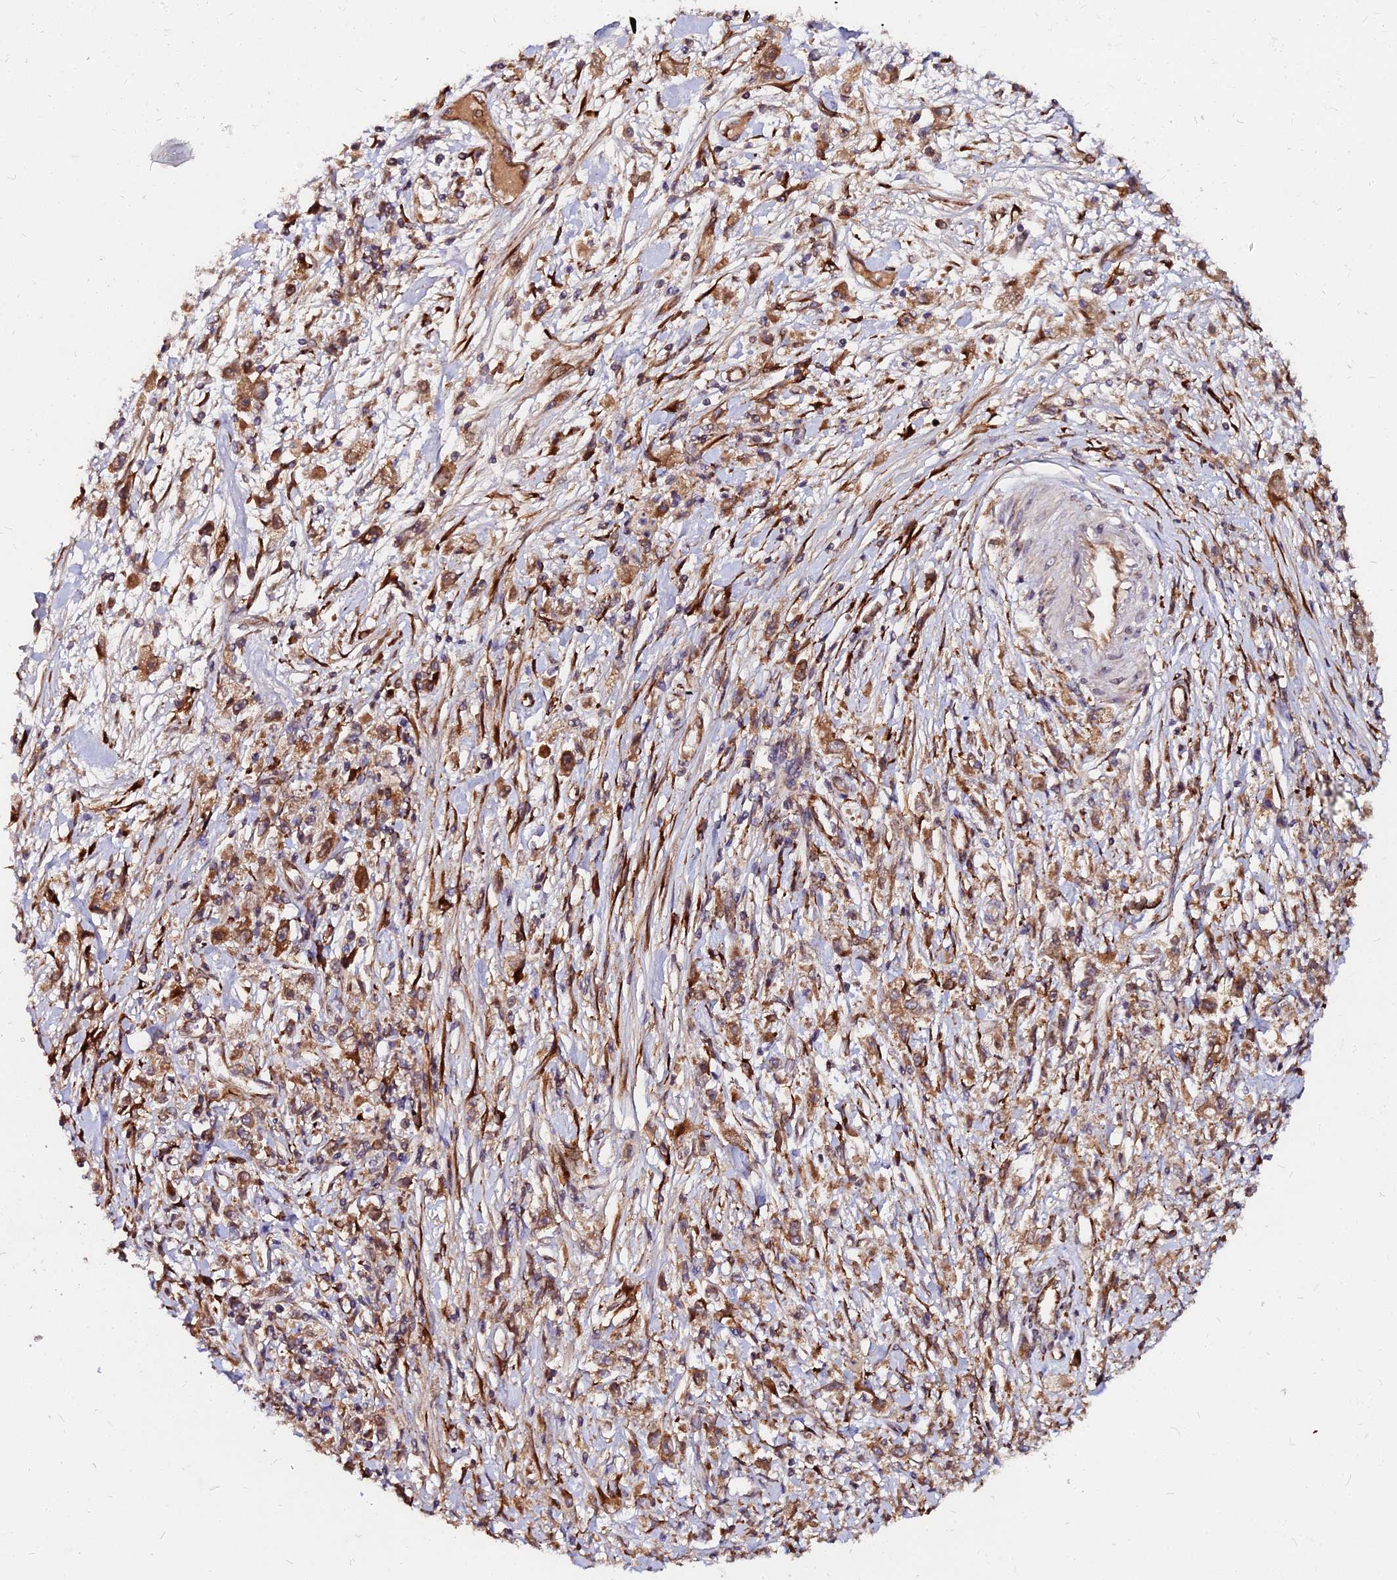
{"staining": {"intensity": "moderate", "quantity": ">75%", "location": "cytoplasmic/membranous"}, "tissue": "stomach cancer", "cell_type": "Tumor cells", "image_type": "cancer", "snomed": [{"axis": "morphology", "description": "Adenocarcinoma, NOS"}, {"axis": "topography", "description": "Stomach"}], "caption": "This is an image of immunohistochemistry staining of stomach cancer, which shows moderate expression in the cytoplasmic/membranous of tumor cells.", "gene": "PDE4D", "patient": {"sex": "female", "age": 59}}